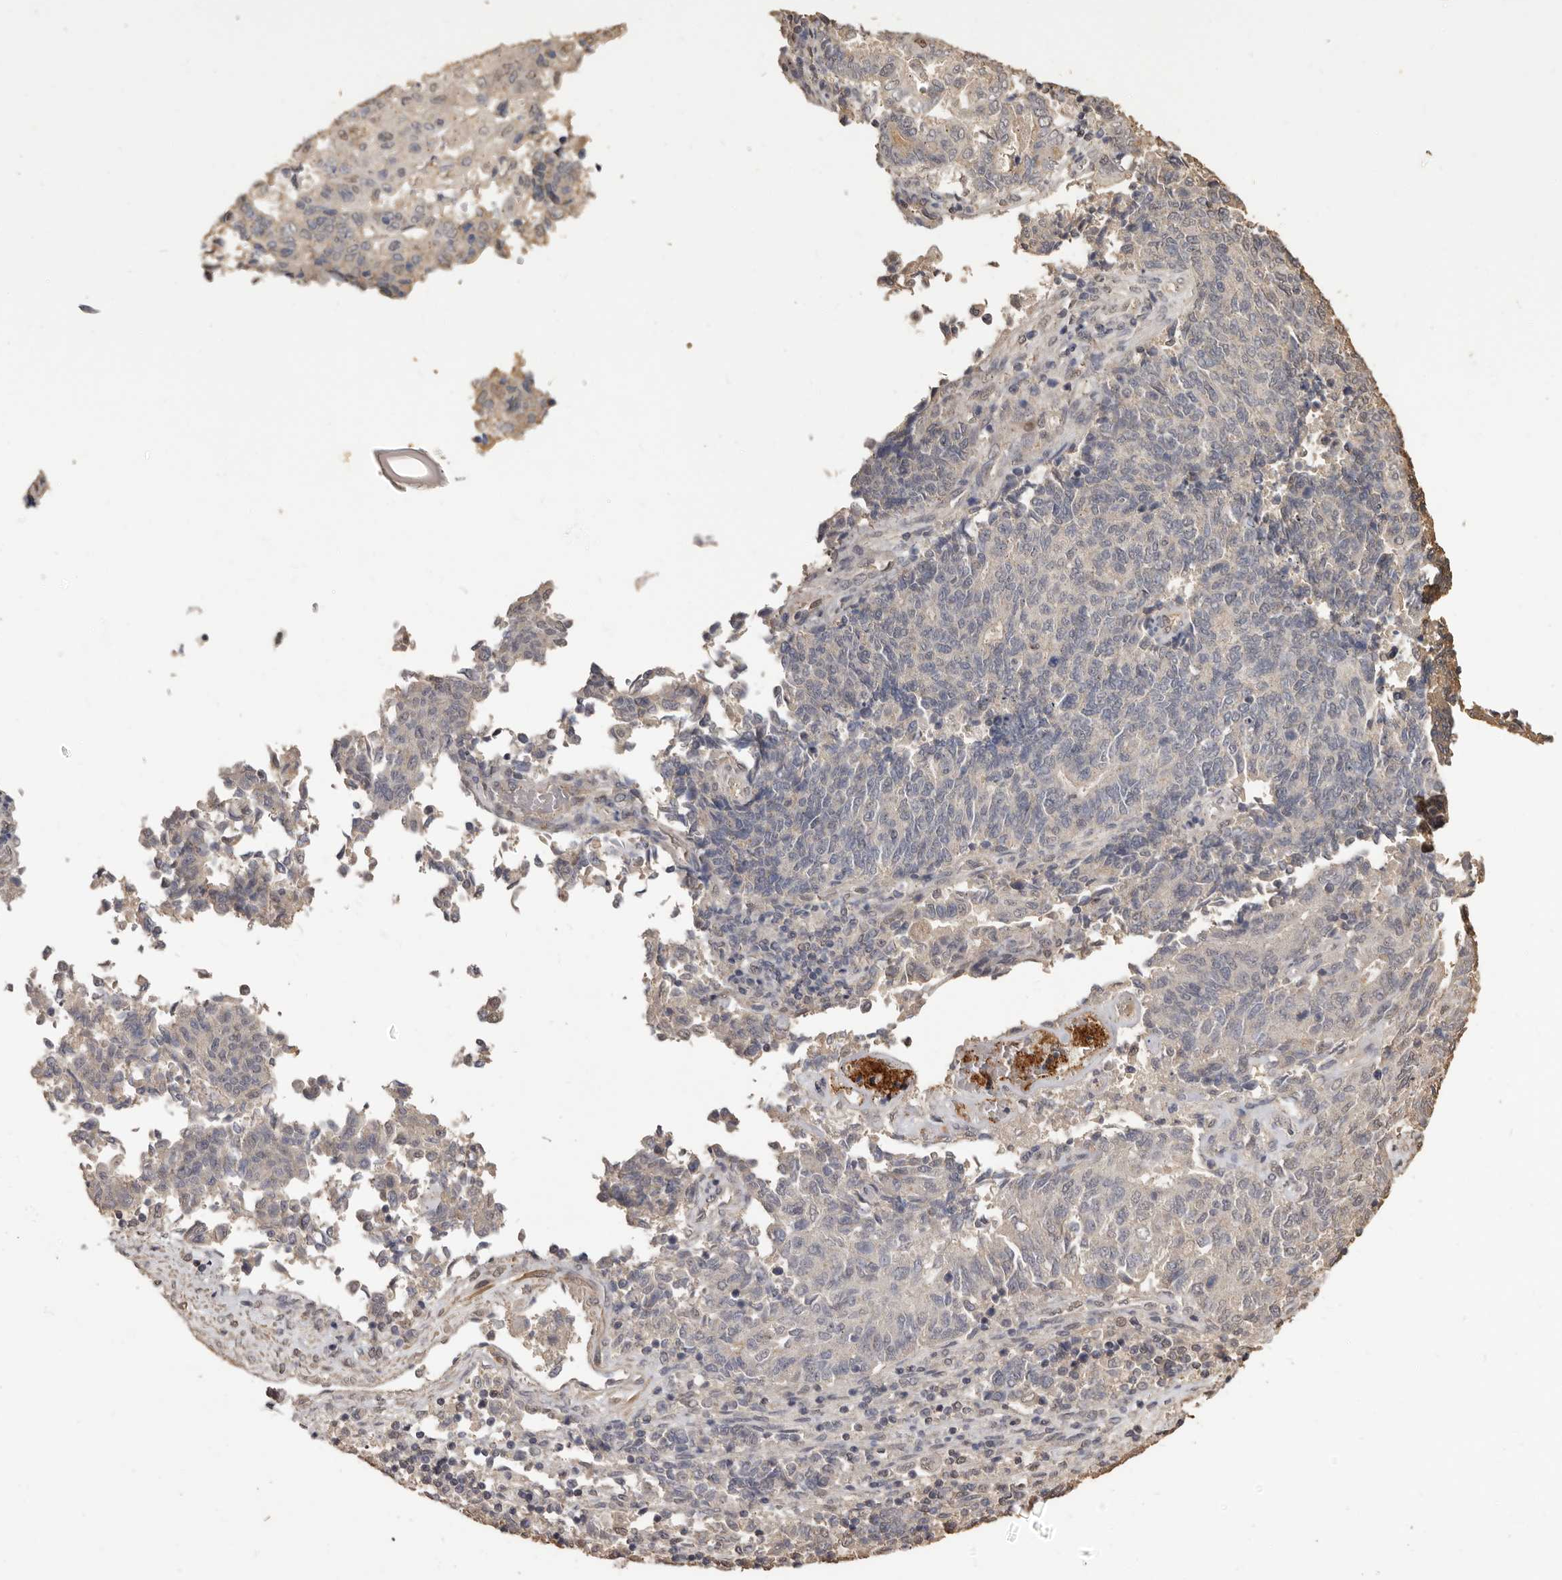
{"staining": {"intensity": "negative", "quantity": "none", "location": "none"}, "tissue": "endometrial cancer", "cell_type": "Tumor cells", "image_type": "cancer", "snomed": [{"axis": "morphology", "description": "Adenocarcinoma, NOS"}, {"axis": "topography", "description": "Endometrium"}], "caption": "IHC of human endometrial cancer (adenocarcinoma) reveals no staining in tumor cells. (DAB (3,3'-diaminobenzidine) immunohistochemistry visualized using brightfield microscopy, high magnification).", "gene": "INAVA", "patient": {"sex": "female", "age": 80}}